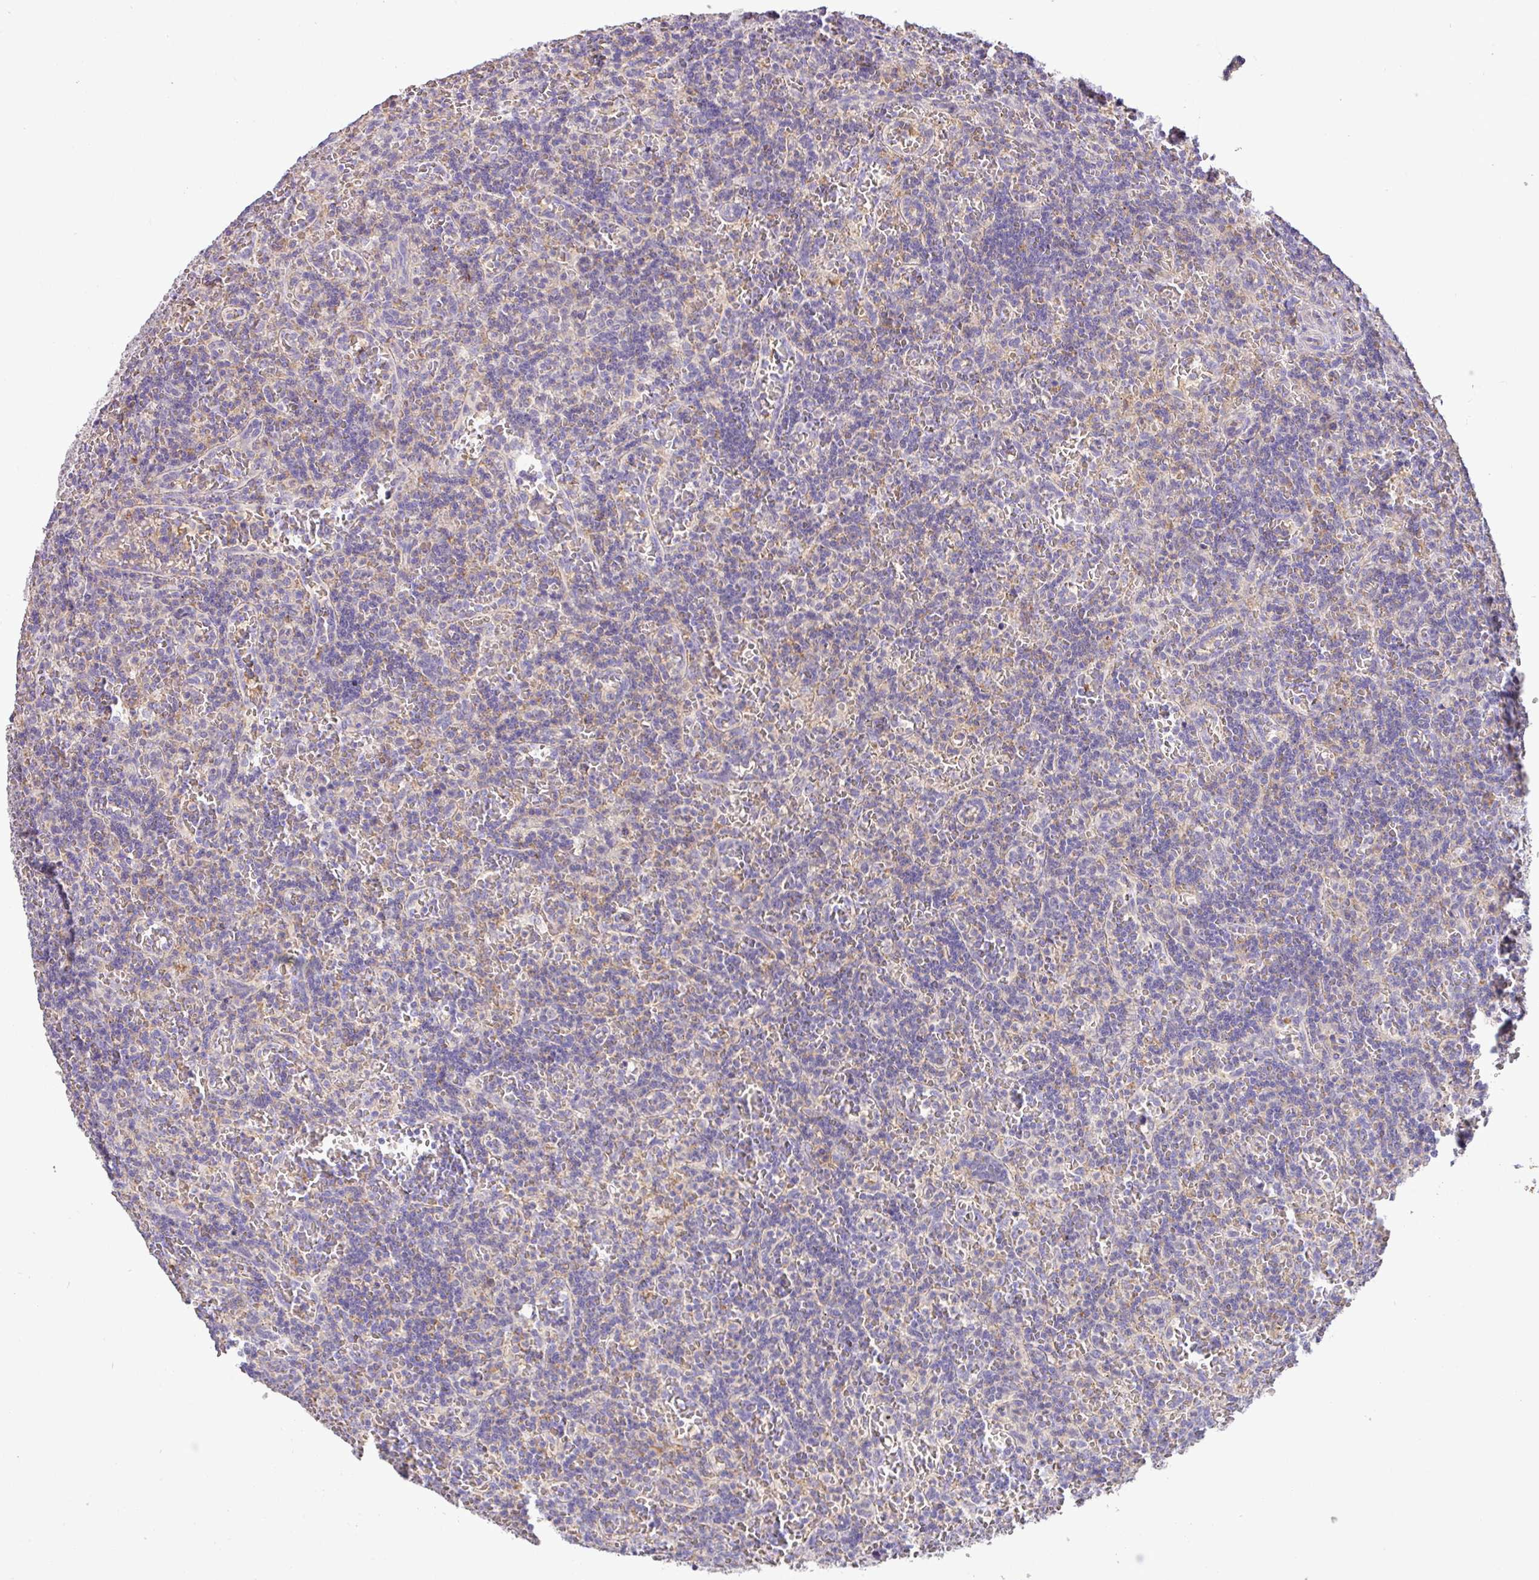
{"staining": {"intensity": "negative", "quantity": "none", "location": "none"}, "tissue": "lymphoma", "cell_type": "Tumor cells", "image_type": "cancer", "snomed": [{"axis": "morphology", "description": "Malignant lymphoma, non-Hodgkin's type, Low grade"}, {"axis": "topography", "description": "Spleen"}], "caption": "The immunohistochemistry histopathology image has no significant positivity in tumor cells of lymphoma tissue.", "gene": "HOXC13", "patient": {"sex": "male", "age": 73}}